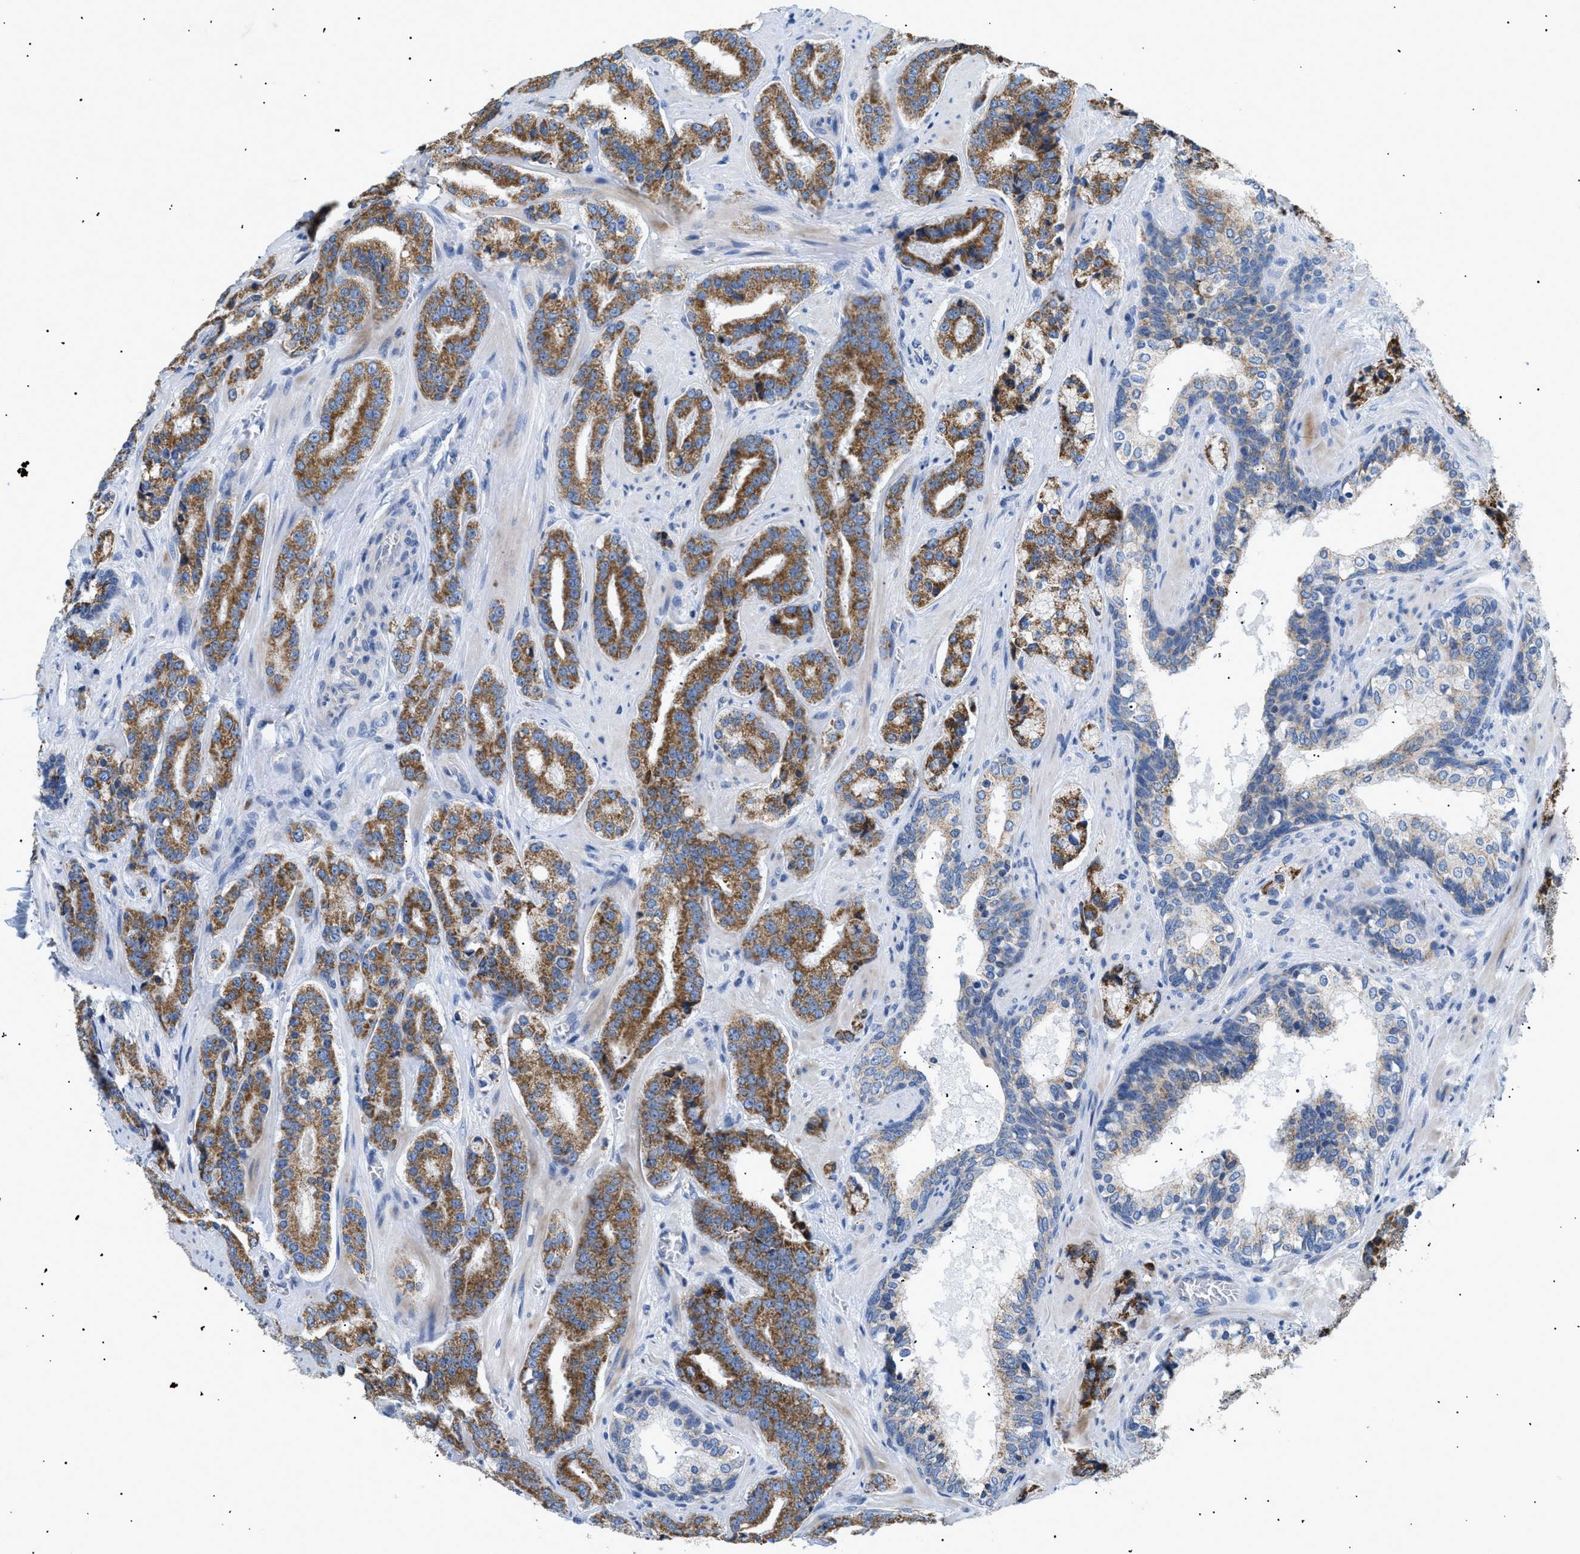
{"staining": {"intensity": "moderate", "quantity": ">75%", "location": "cytoplasmic/membranous"}, "tissue": "prostate cancer", "cell_type": "Tumor cells", "image_type": "cancer", "snomed": [{"axis": "morphology", "description": "Adenocarcinoma, High grade"}, {"axis": "topography", "description": "Prostate"}], "caption": "Immunohistochemistry (IHC) image of neoplastic tissue: human prostate high-grade adenocarcinoma stained using IHC demonstrates medium levels of moderate protein expression localized specifically in the cytoplasmic/membranous of tumor cells, appearing as a cytoplasmic/membranous brown color.", "gene": "ILDR1", "patient": {"sex": "male", "age": 60}}